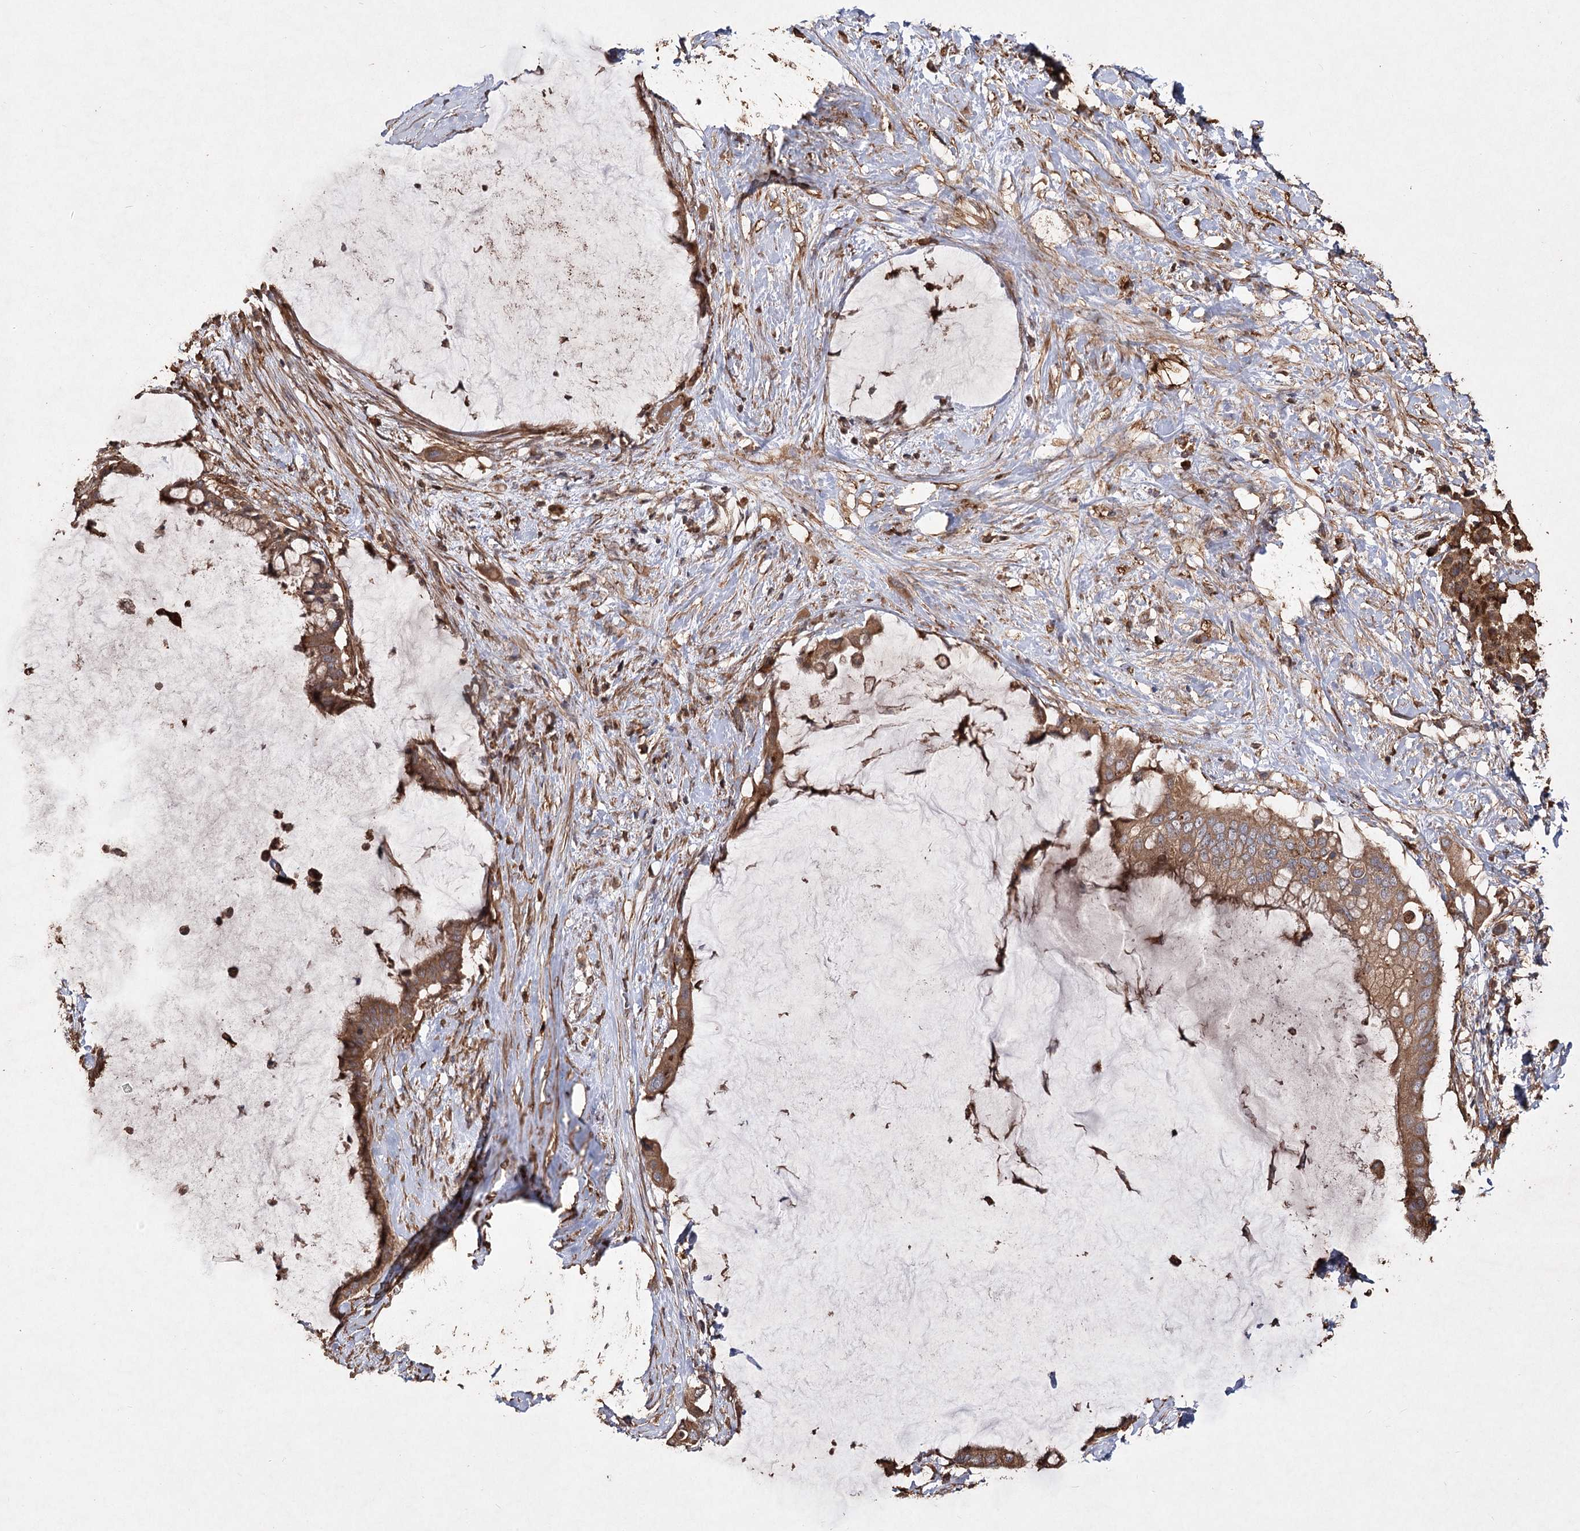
{"staining": {"intensity": "moderate", "quantity": ">75%", "location": "cytoplasmic/membranous"}, "tissue": "pancreatic cancer", "cell_type": "Tumor cells", "image_type": "cancer", "snomed": [{"axis": "morphology", "description": "Adenocarcinoma, NOS"}, {"axis": "topography", "description": "Pancreas"}], "caption": "Tumor cells show medium levels of moderate cytoplasmic/membranous expression in about >75% of cells in human adenocarcinoma (pancreatic).", "gene": "PIK3C2A", "patient": {"sex": "male", "age": 41}}